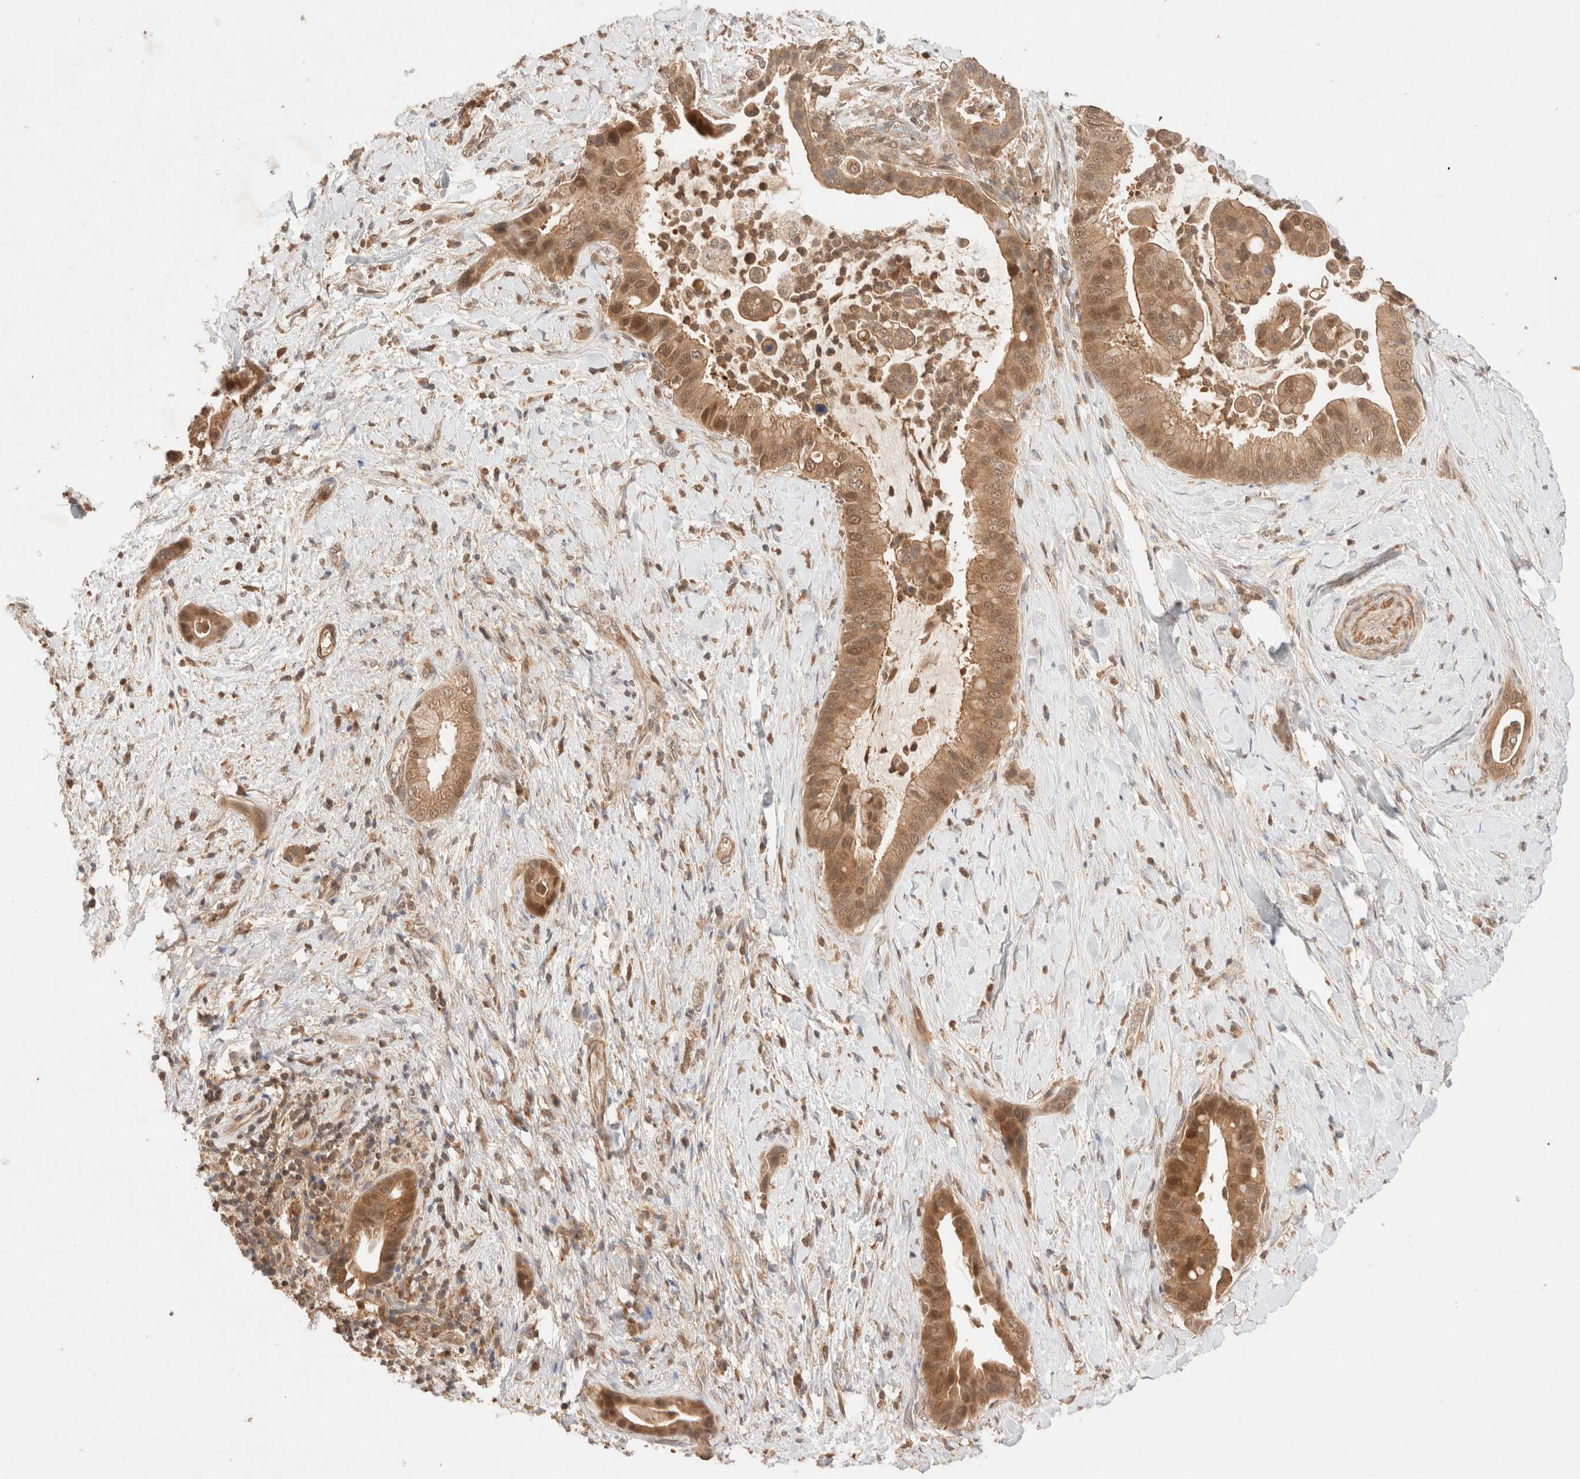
{"staining": {"intensity": "moderate", "quantity": ">75%", "location": "cytoplasmic/membranous,nuclear"}, "tissue": "liver cancer", "cell_type": "Tumor cells", "image_type": "cancer", "snomed": [{"axis": "morphology", "description": "Cholangiocarcinoma"}, {"axis": "topography", "description": "Liver"}], "caption": "IHC (DAB) staining of liver cancer demonstrates moderate cytoplasmic/membranous and nuclear protein staining in approximately >75% of tumor cells.", "gene": "CARNMT1", "patient": {"sex": "female", "age": 54}}